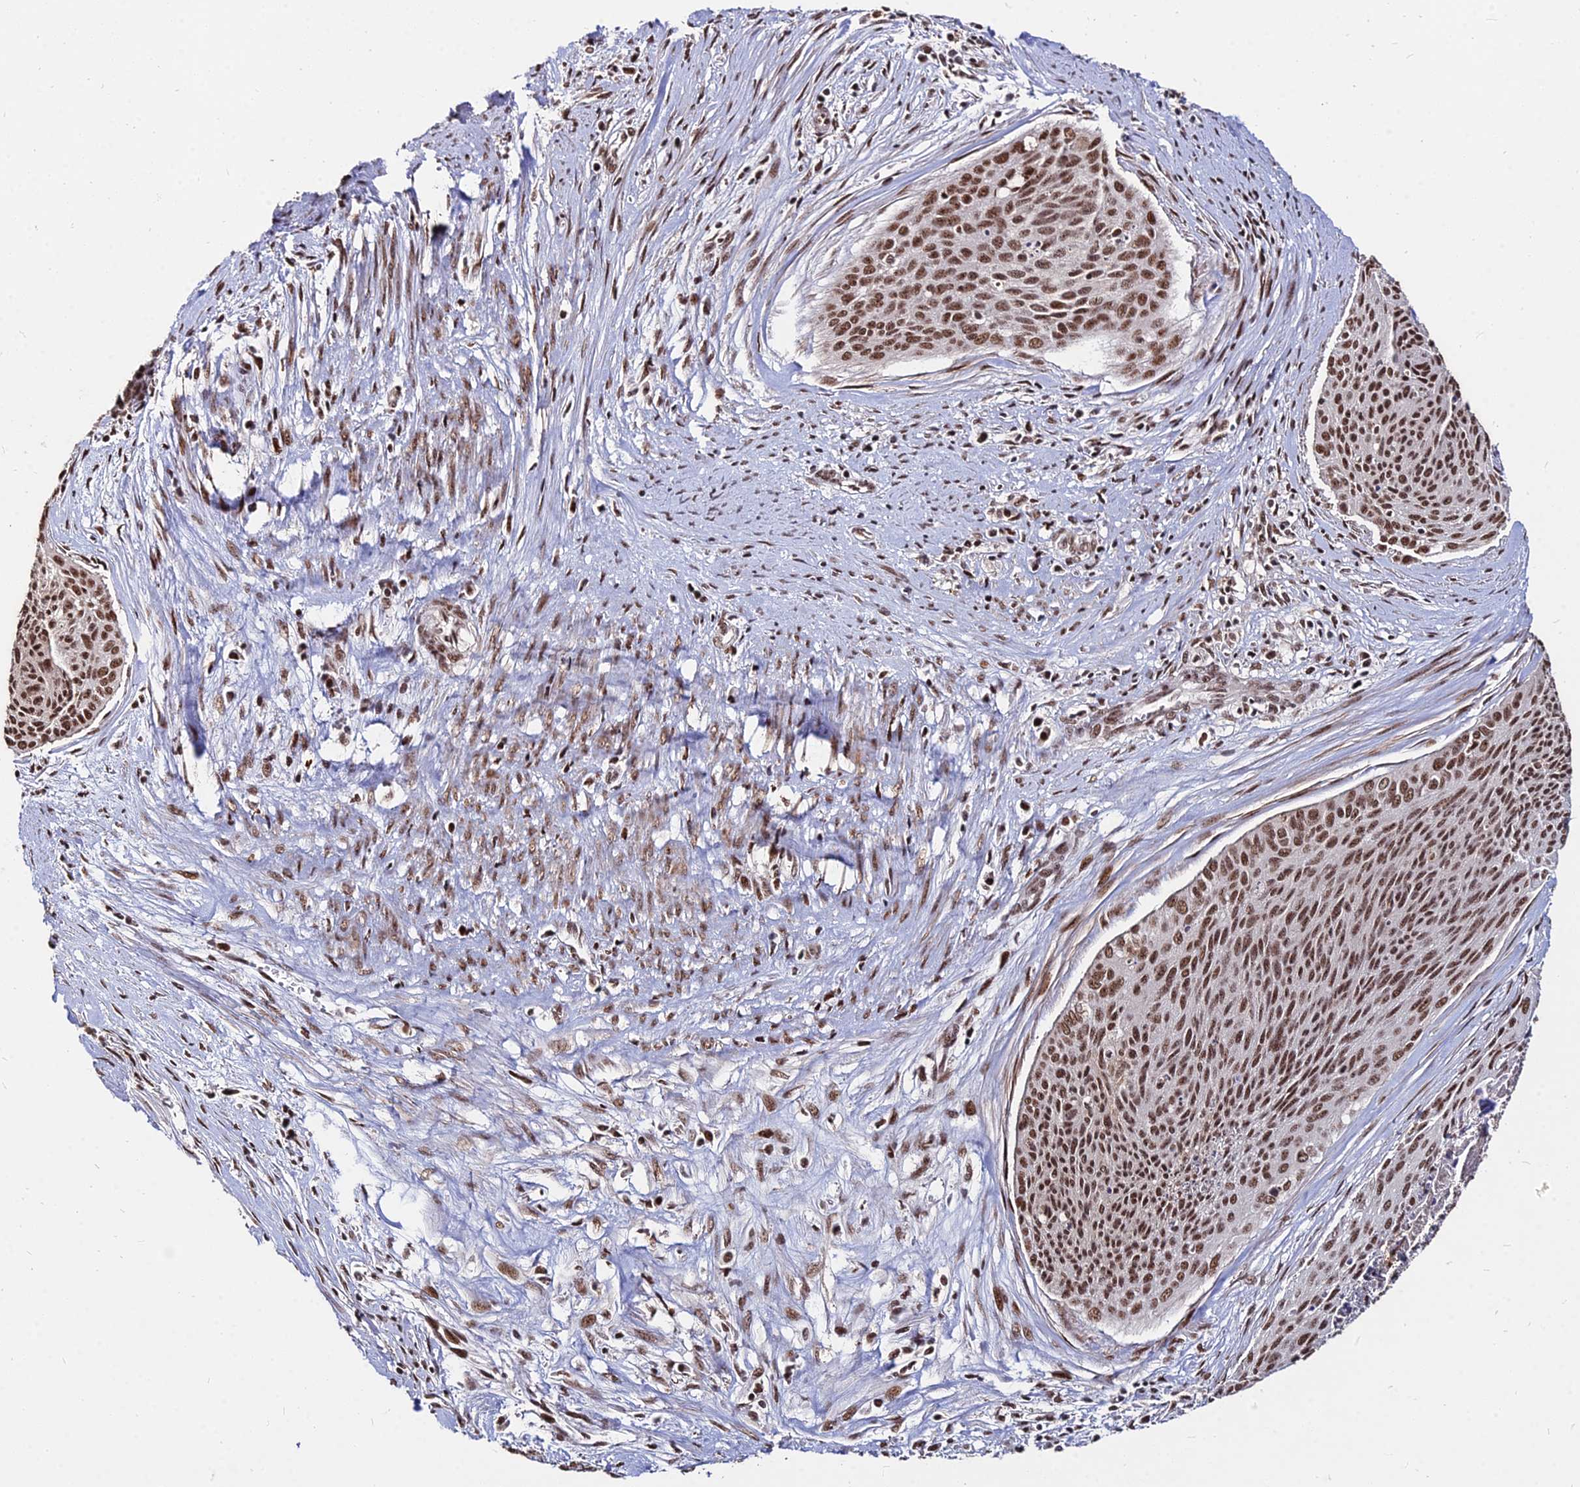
{"staining": {"intensity": "moderate", "quantity": ">75%", "location": "nuclear"}, "tissue": "cervical cancer", "cell_type": "Tumor cells", "image_type": "cancer", "snomed": [{"axis": "morphology", "description": "Squamous cell carcinoma, NOS"}, {"axis": "topography", "description": "Cervix"}], "caption": "Immunohistochemistry (IHC) photomicrograph of neoplastic tissue: cervical squamous cell carcinoma stained using immunohistochemistry (IHC) shows medium levels of moderate protein expression localized specifically in the nuclear of tumor cells, appearing as a nuclear brown color.", "gene": "ZBED4", "patient": {"sex": "female", "age": 55}}